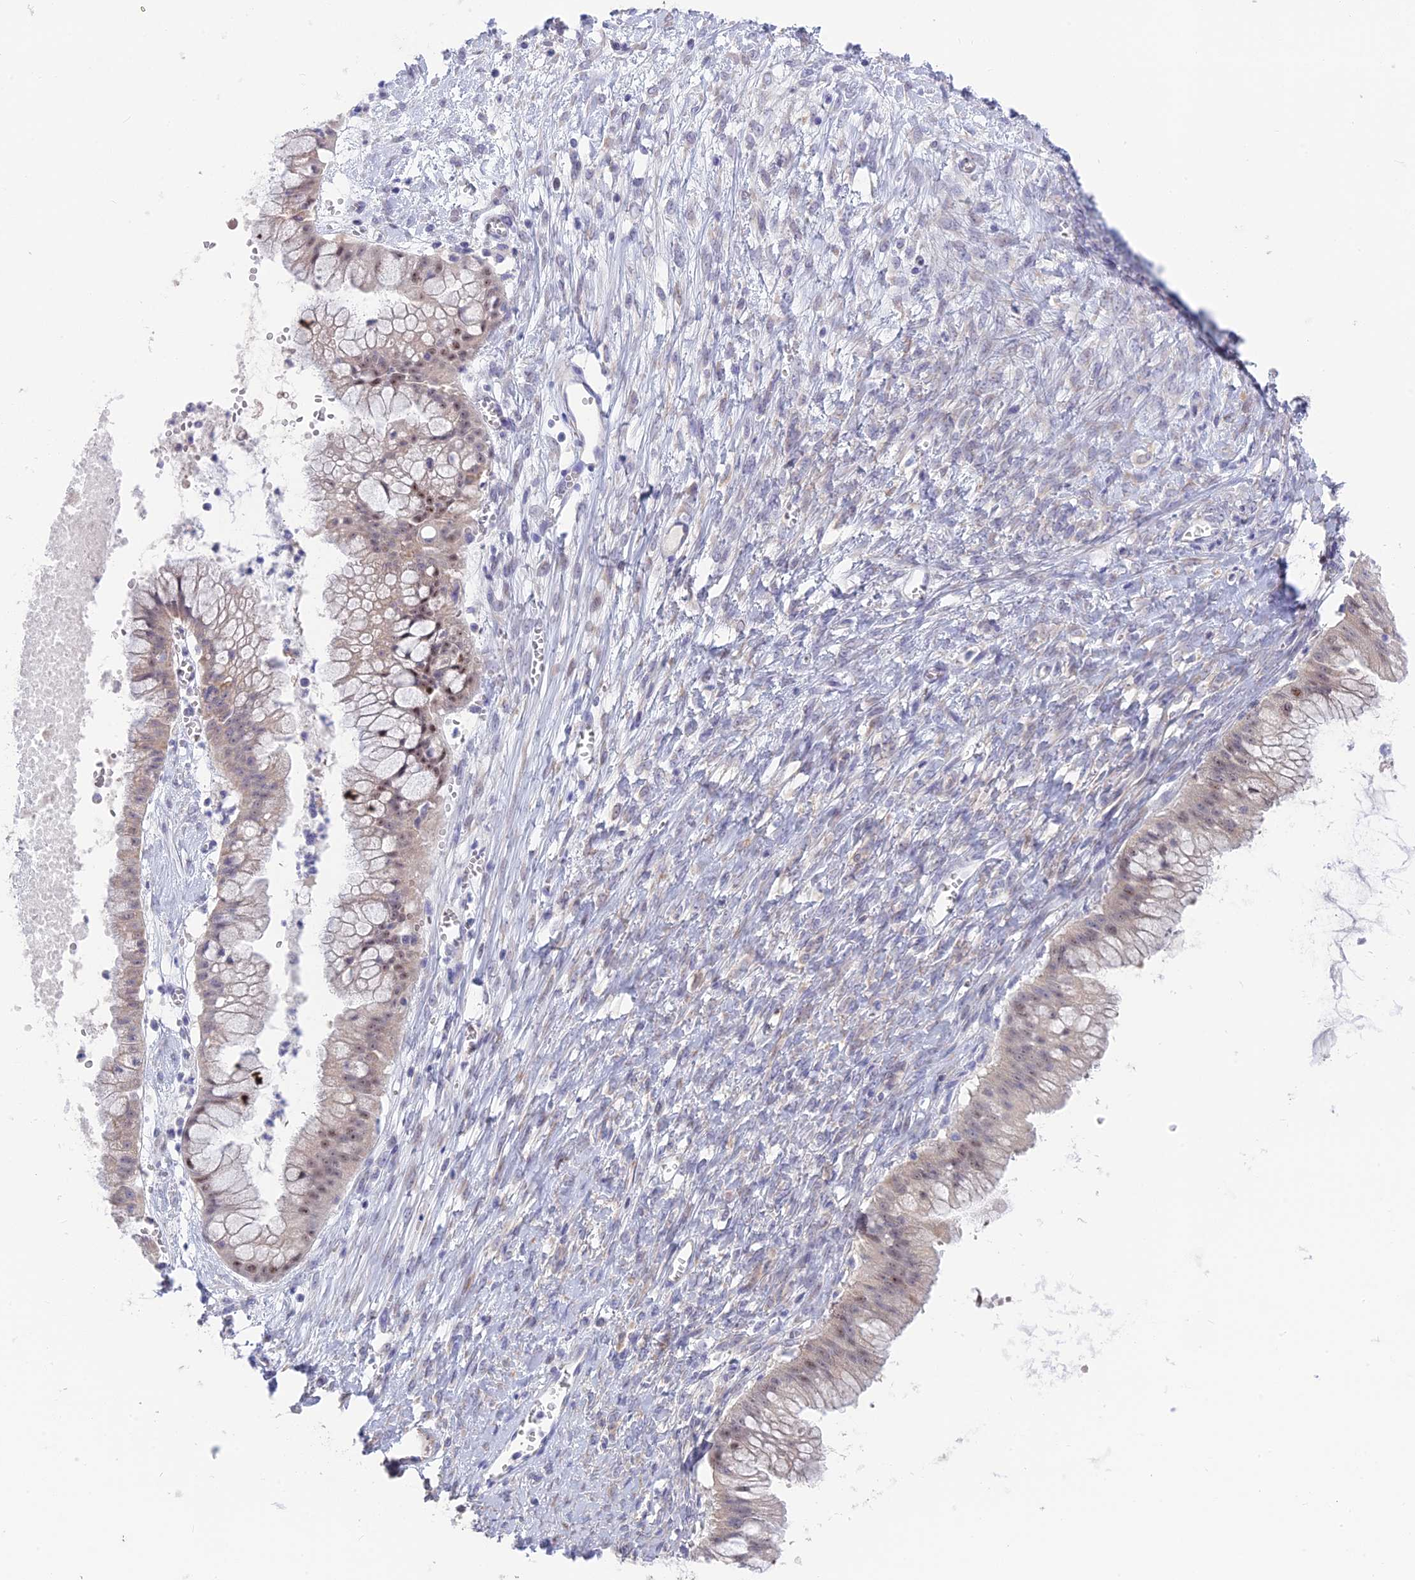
{"staining": {"intensity": "moderate", "quantity": "<25%", "location": "nuclear"}, "tissue": "ovarian cancer", "cell_type": "Tumor cells", "image_type": "cancer", "snomed": [{"axis": "morphology", "description": "Cystadenocarcinoma, mucinous, NOS"}, {"axis": "topography", "description": "Ovary"}], "caption": "Mucinous cystadenocarcinoma (ovarian) tissue reveals moderate nuclear positivity in about <25% of tumor cells", "gene": "SNTN", "patient": {"sex": "female", "age": 70}}